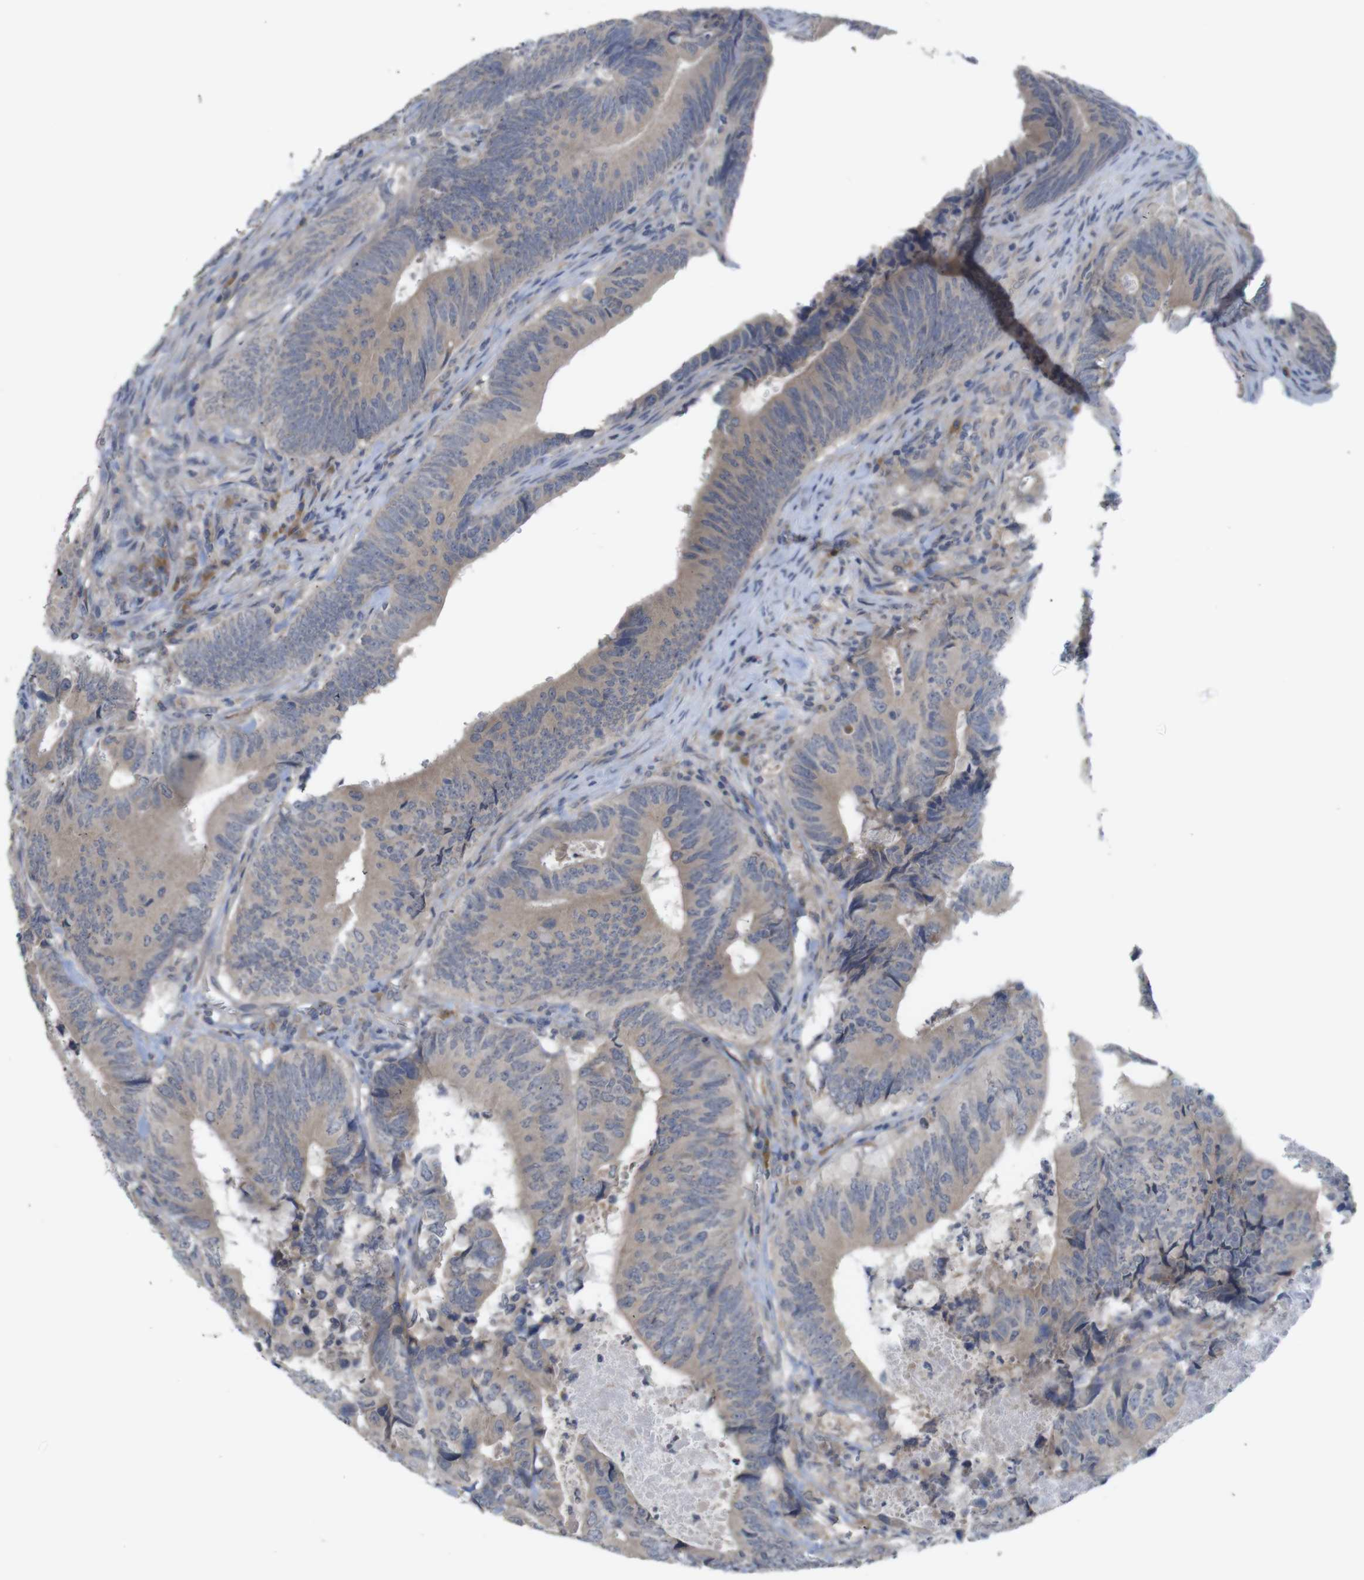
{"staining": {"intensity": "moderate", "quantity": "25%-75%", "location": "cytoplasmic/membranous"}, "tissue": "colorectal cancer", "cell_type": "Tumor cells", "image_type": "cancer", "snomed": [{"axis": "morphology", "description": "Normal tissue, NOS"}, {"axis": "morphology", "description": "Adenocarcinoma, NOS"}, {"axis": "topography", "description": "Colon"}], "caption": "Colorectal adenocarcinoma tissue exhibits moderate cytoplasmic/membranous positivity in approximately 25%-75% of tumor cells The protein is shown in brown color, while the nuclei are stained blue.", "gene": "BCAR3", "patient": {"sex": "male", "age": 56}}